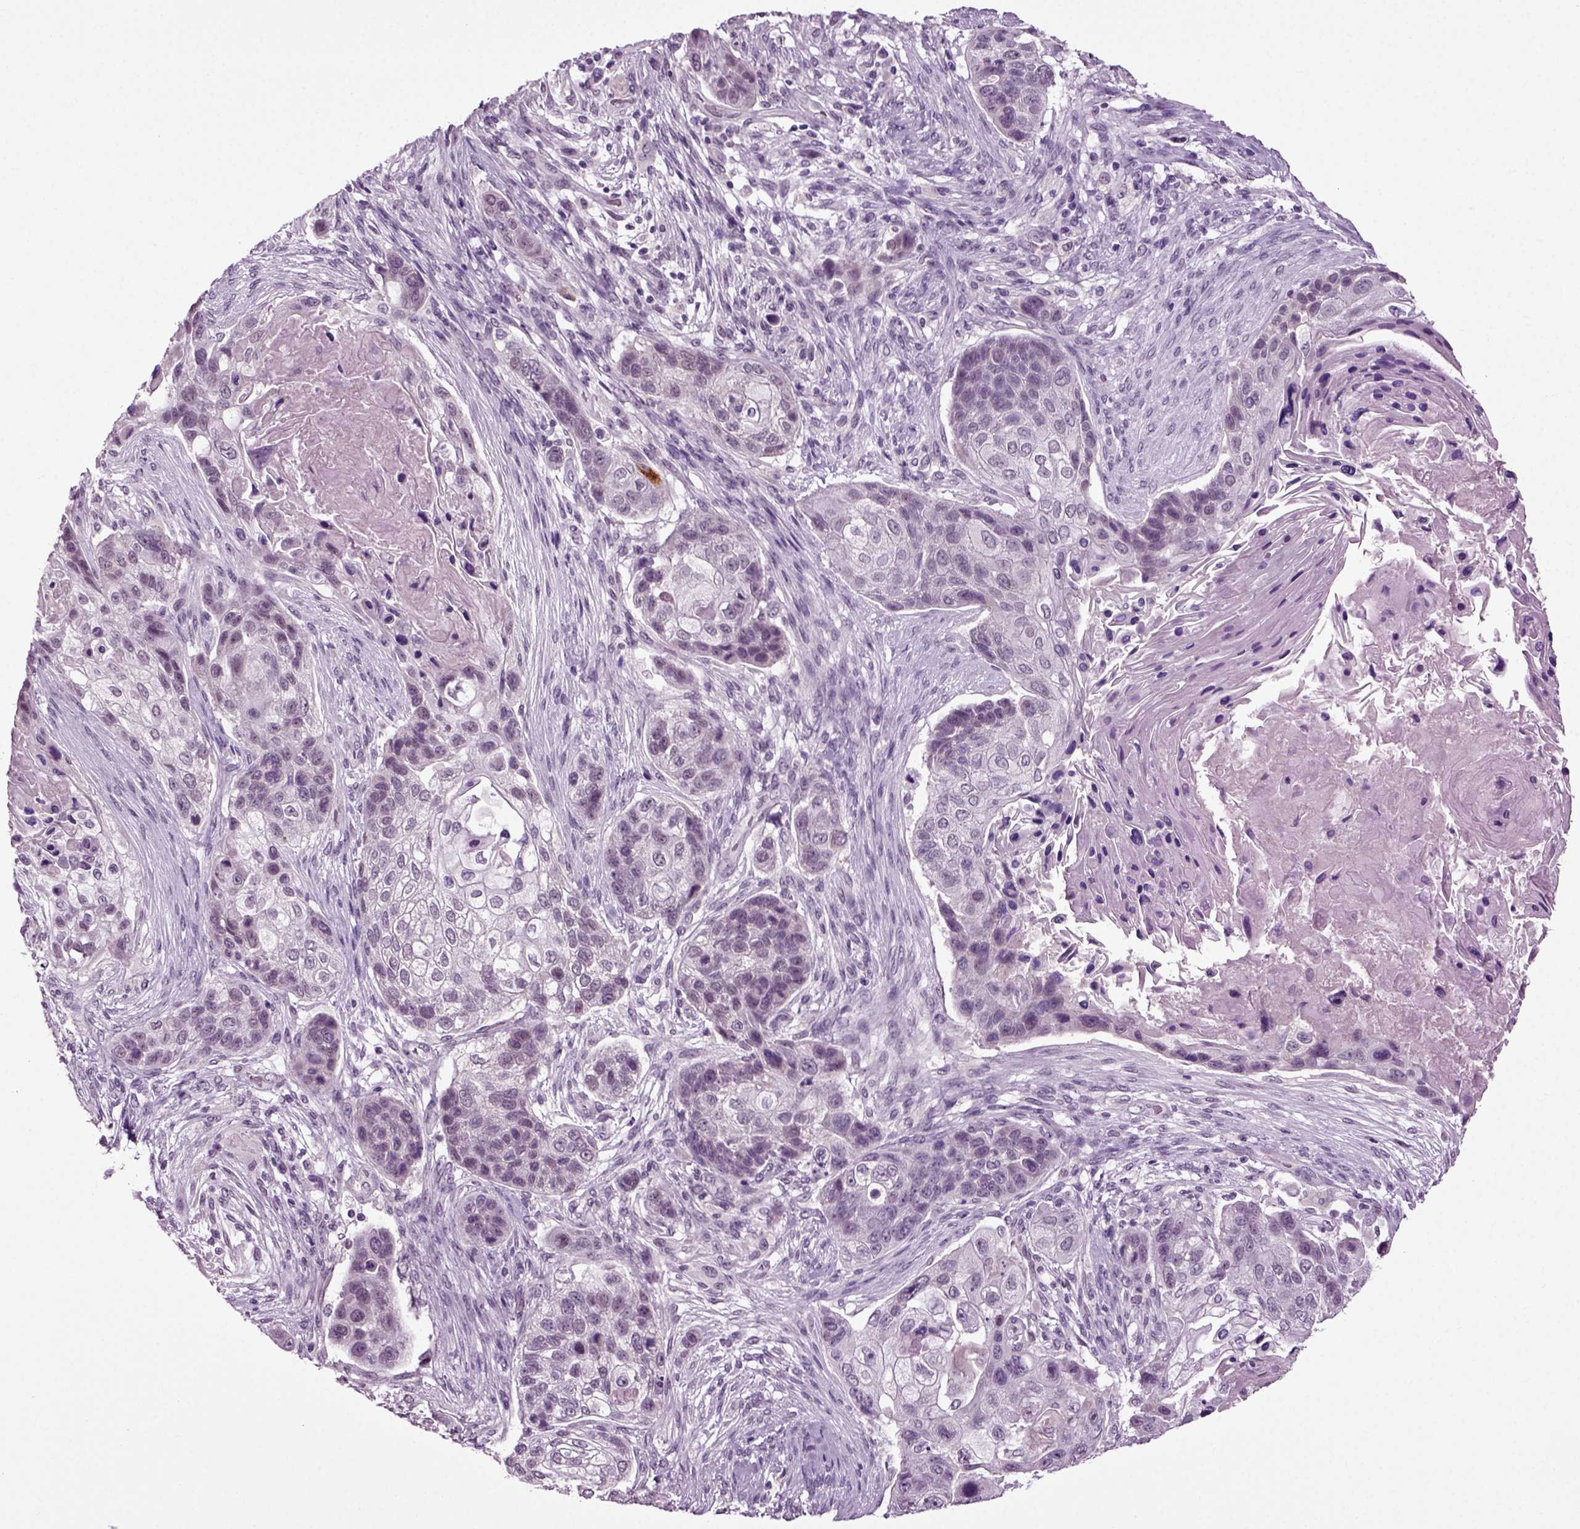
{"staining": {"intensity": "negative", "quantity": "none", "location": "none"}, "tissue": "lung cancer", "cell_type": "Tumor cells", "image_type": "cancer", "snomed": [{"axis": "morphology", "description": "Squamous cell carcinoma, NOS"}, {"axis": "topography", "description": "Lung"}], "caption": "Lung cancer (squamous cell carcinoma) was stained to show a protein in brown. There is no significant staining in tumor cells.", "gene": "SPATA17", "patient": {"sex": "male", "age": 69}}